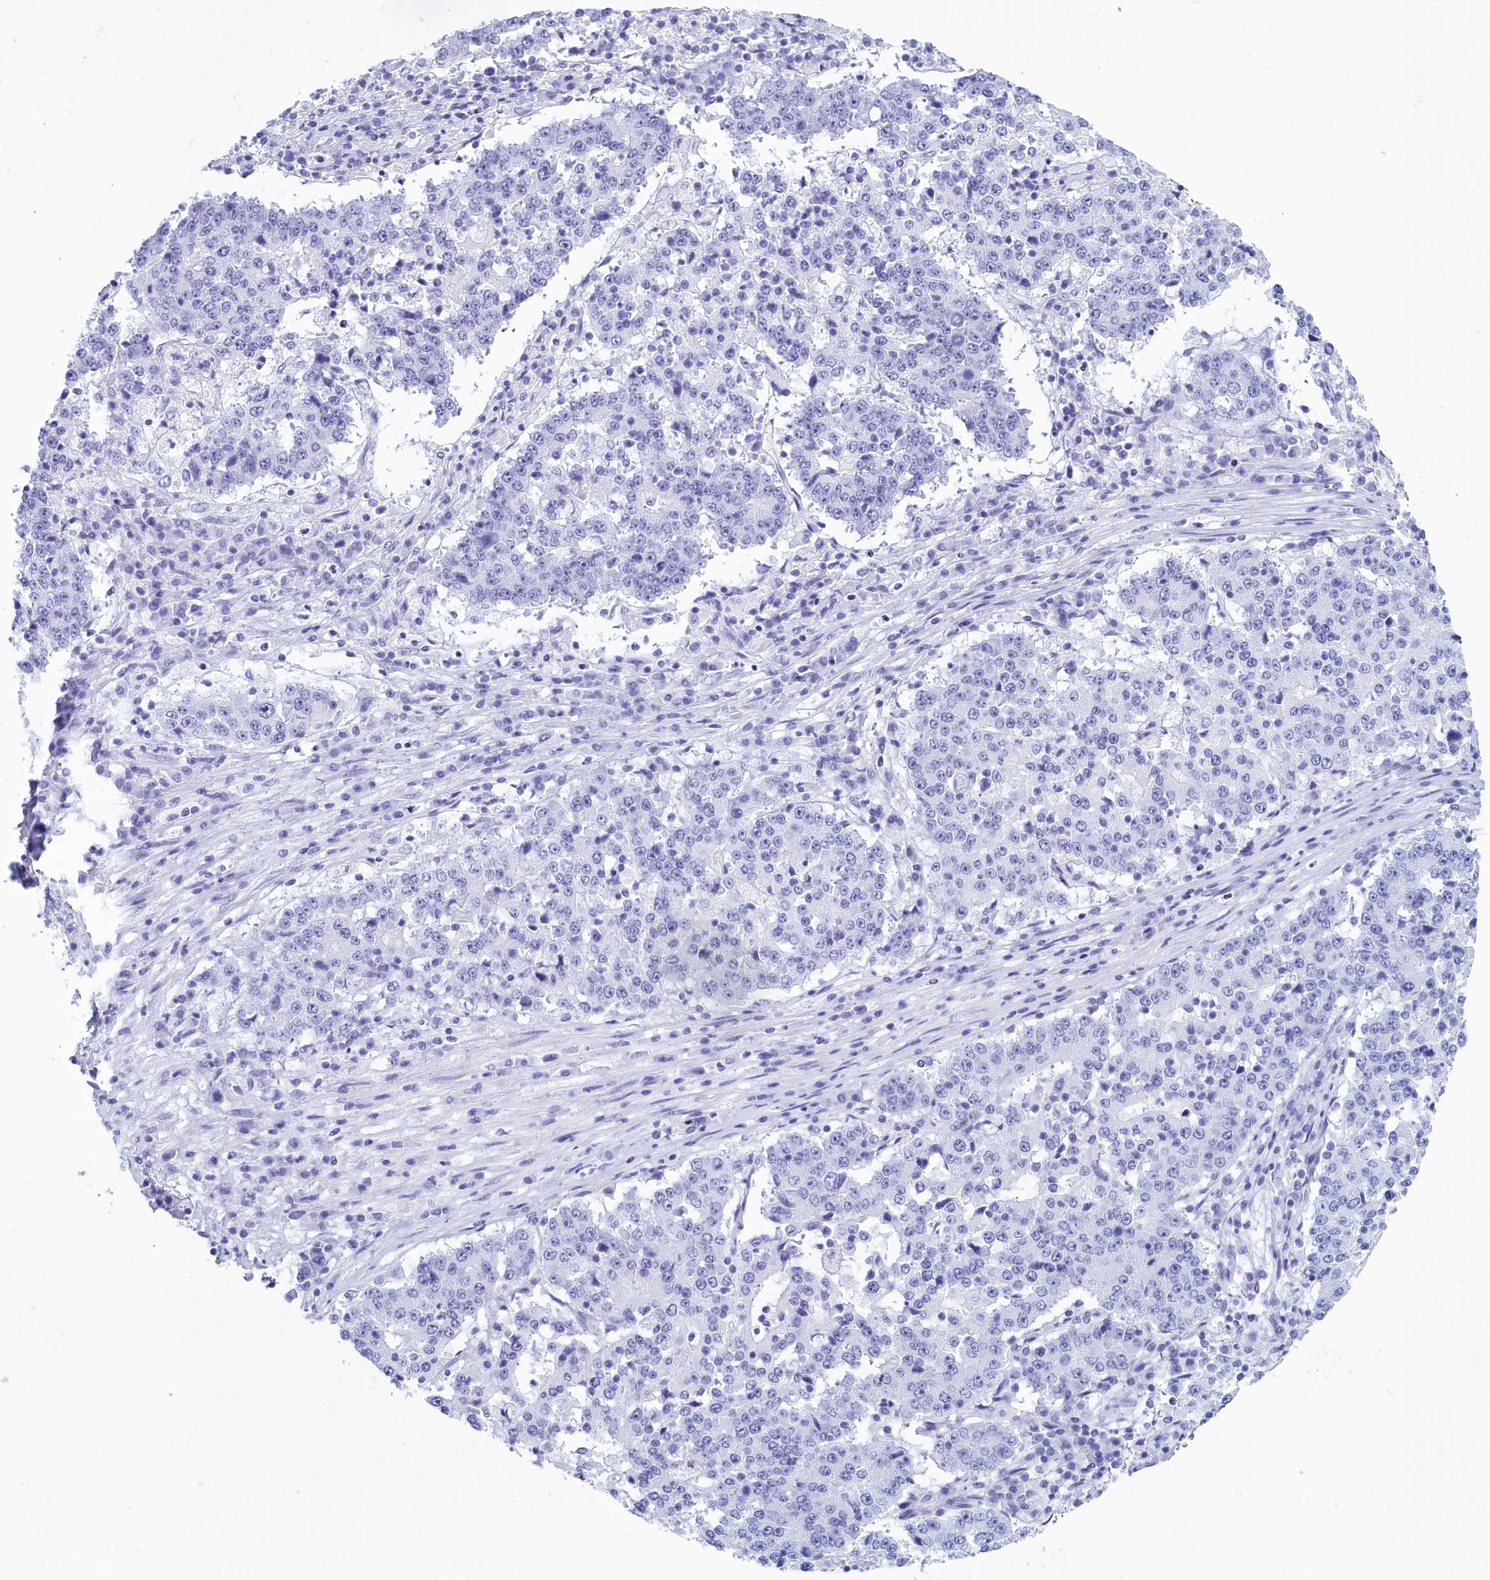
{"staining": {"intensity": "negative", "quantity": "none", "location": "none"}, "tissue": "stomach cancer", "cell_type": "Tumor cells", "image_type": "cancer", "snomed": [{"axis": "morphology", "description": "Adenocarcinoma, NOS"}, {"axis": "topography", "description": "Stomach"}], "caption": "High magnification brightfield microscopy of stomach adenocarcinoma stained with DAB (3,3'-diaminobenzidine) (brown) and counterstained with hematoxylin (blue): tumor cells show no significant expression.", "gene": "TMEM97", "patient": {"sex": "male", "age": 59}}